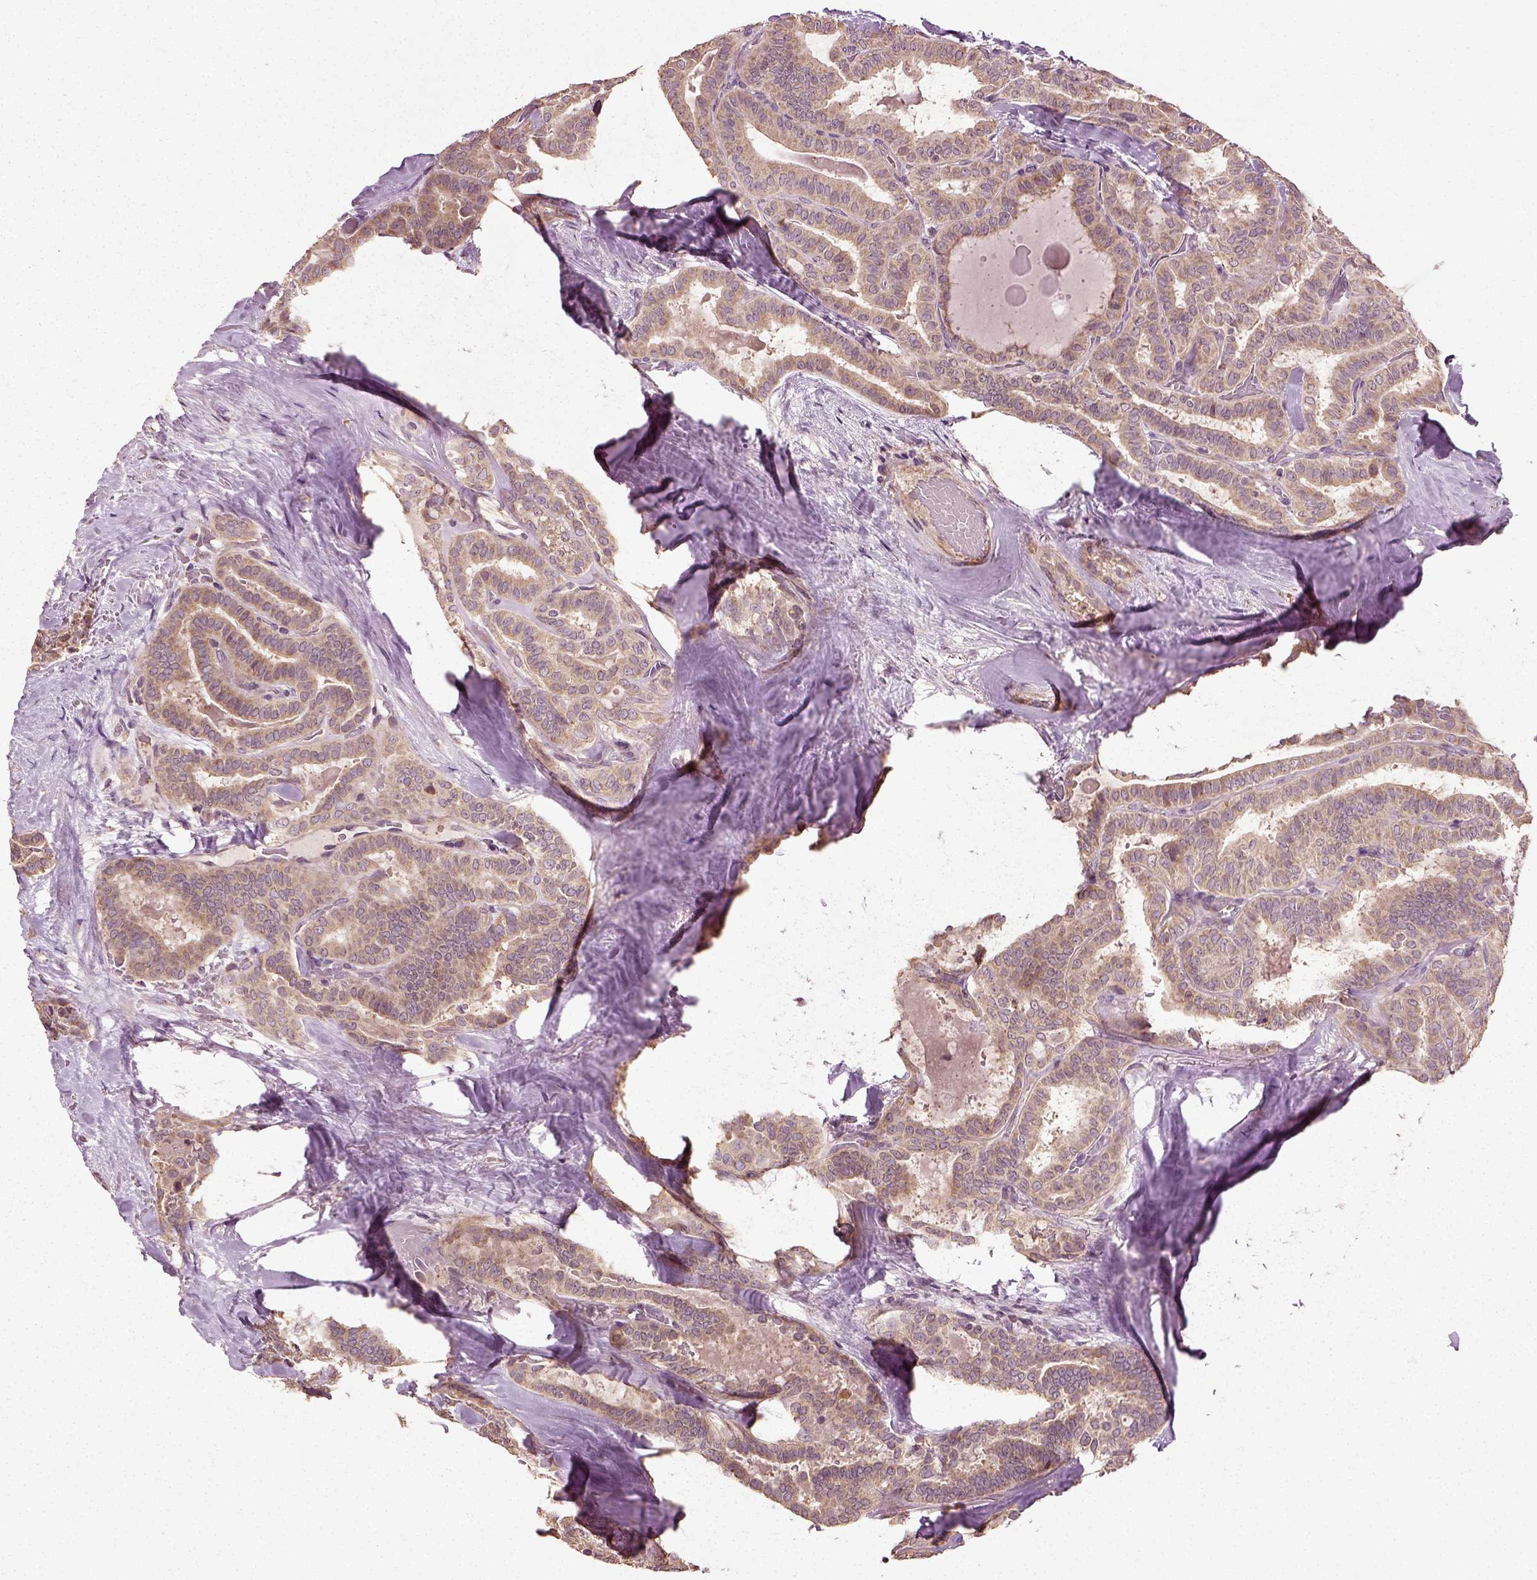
{"staining": {"intensity": "weak", "quantity": ">75%", "location": "cytoplasmic/membranous"}, "tissue": "thyroid cancer", "cell_type": "Tumor cells", "image_type": "cancer", "snomed": [{"axis": "morphology", "description": "Papillary adenocarcinoma, NOS"}, {"axis": "topography", "description": "Thyroid gland"}], "caption": "Immunohistochemical staining of papillary adenocarcinoma (thyroid) shows weak cytoplasmic/membranous protein staining in approximately >75% of tumor cells.", "gene": "ERV3-1", "patient": {"sex": "female", "age": 39}}